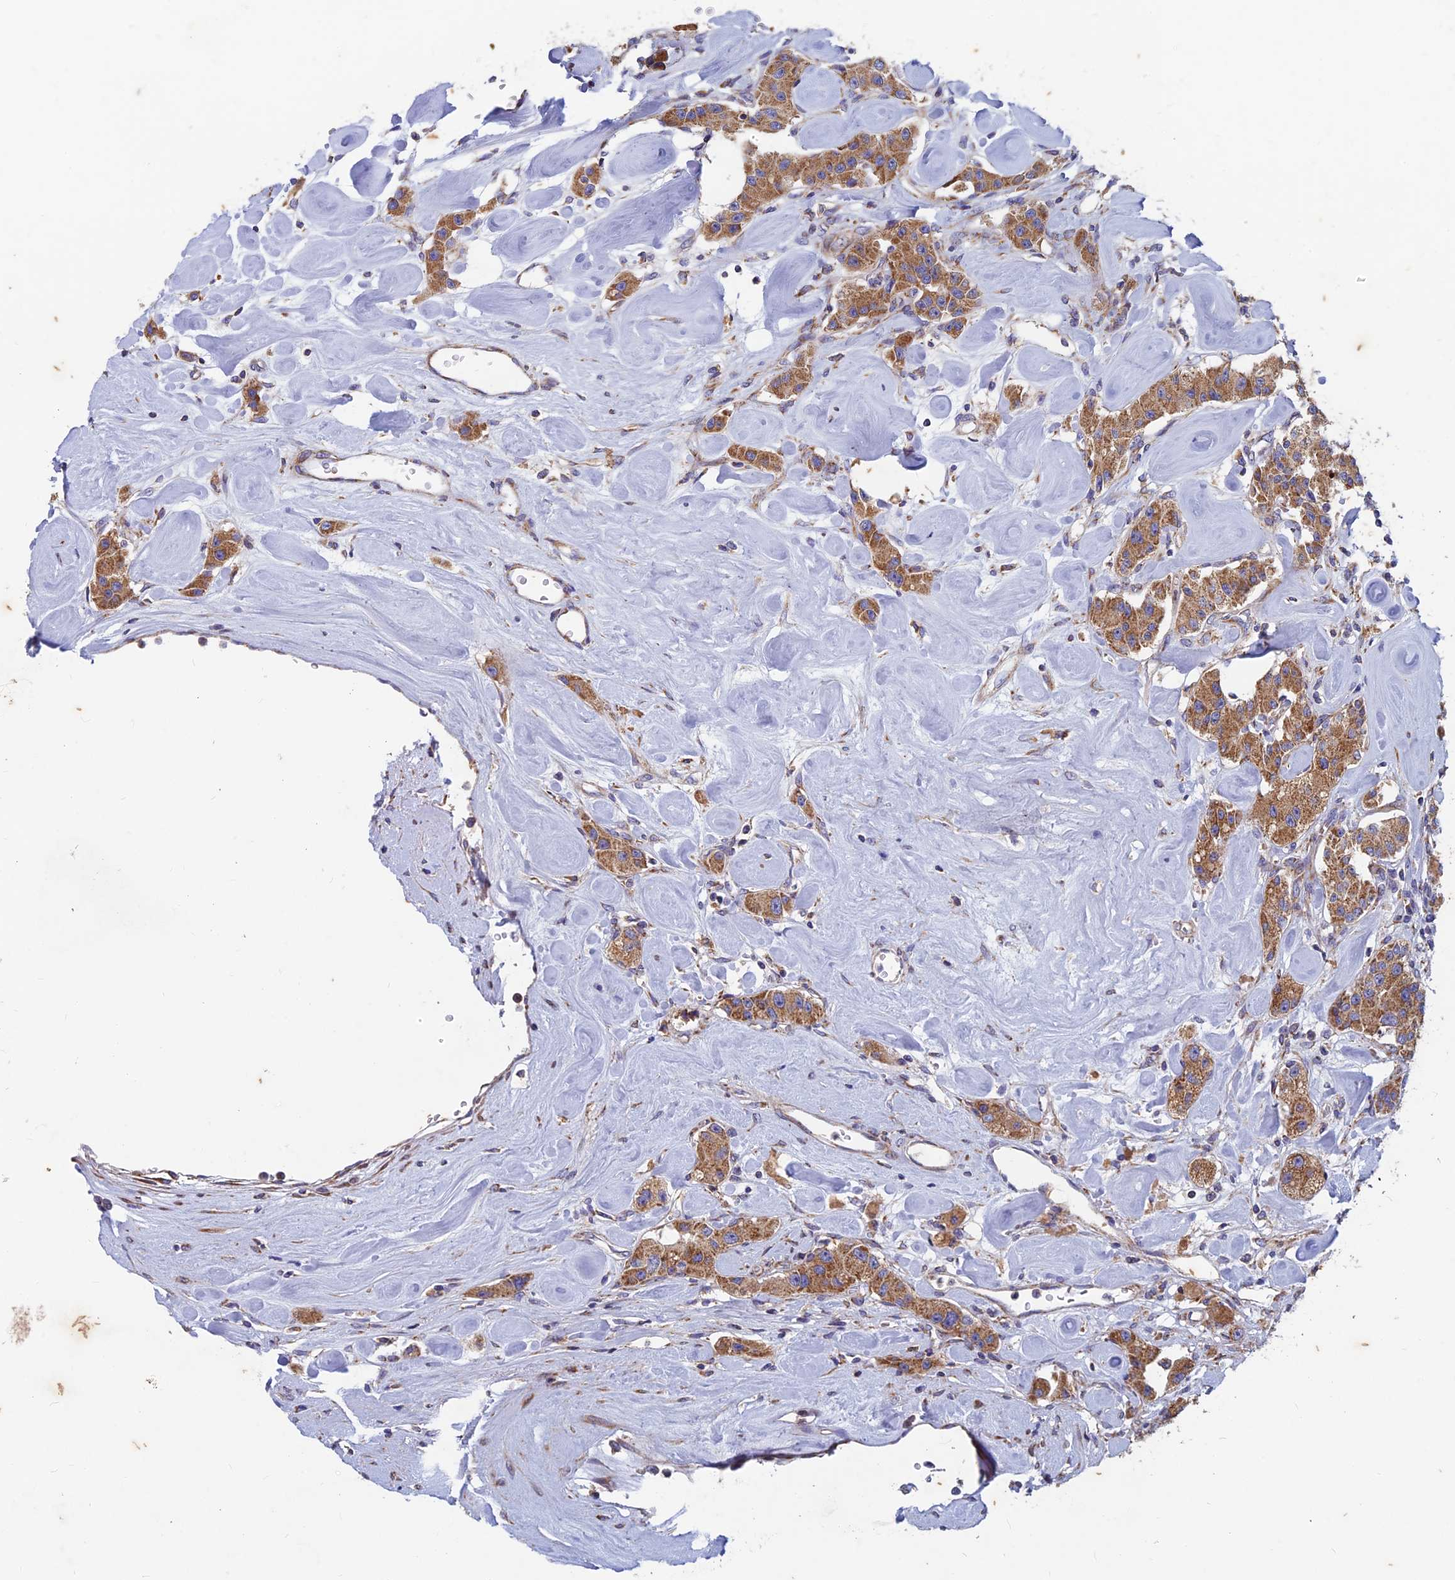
{"staining": {"intensity": "moderate", "quantity": ">75%", "location": "cytoplasmic/membranous"}, "tissue": "carcinoid", "cell_type": "Tumor cells", "image_type": "cancer", "snomed": [{"axis": "morphology", "description": "Carcinoid, malignant, NOS"}, {"axis": "topography", "description": "Pancreas"}], "caption": "Immunohistochemistry (IHC) histopathology image of carcinoid (malignant) stained for a protein (brown), which shows medium levels of moderate cytoplasmic/membranous staining in about >75% of tumor cells.", "gene": "AP4S1", "patient": {"sex": "male", "age": 41}}